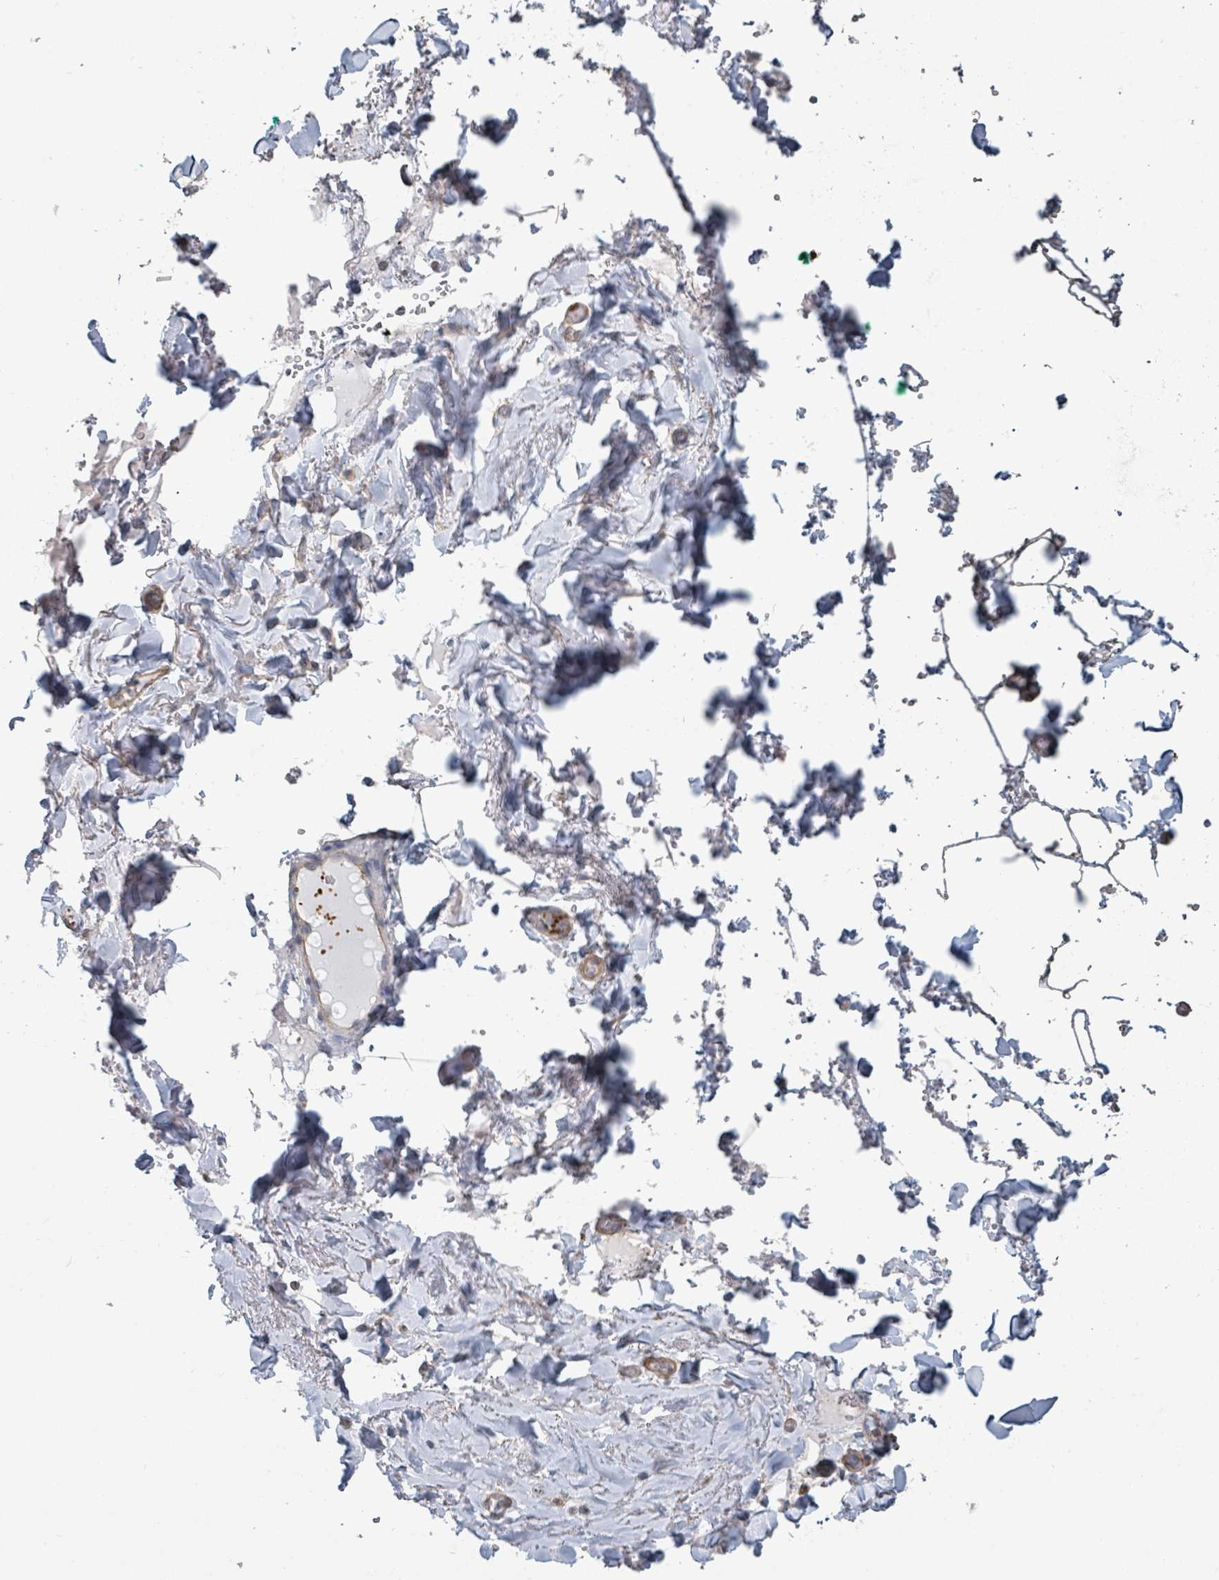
{"staining": {"intensity": "negative", "quantity": "none", "location": "none"}, "tissue": "adipose tissue", "cell_type": "Adipocytes", "image_type": "normal", "snomed": [{"axis": "morphology", "description": "Normal tissue, NOS"}, {"axis": "topography", "description": "Rectum"}, {"axis": "topography", "description": "Peripheral nerve tissue"}], "caption": "The immunohistochemistry histopathology image has no significant positivity in adipocytes of adipose tissue.", "gene": "PLAUR", "patient": {"sex": "female", "age": 69}}